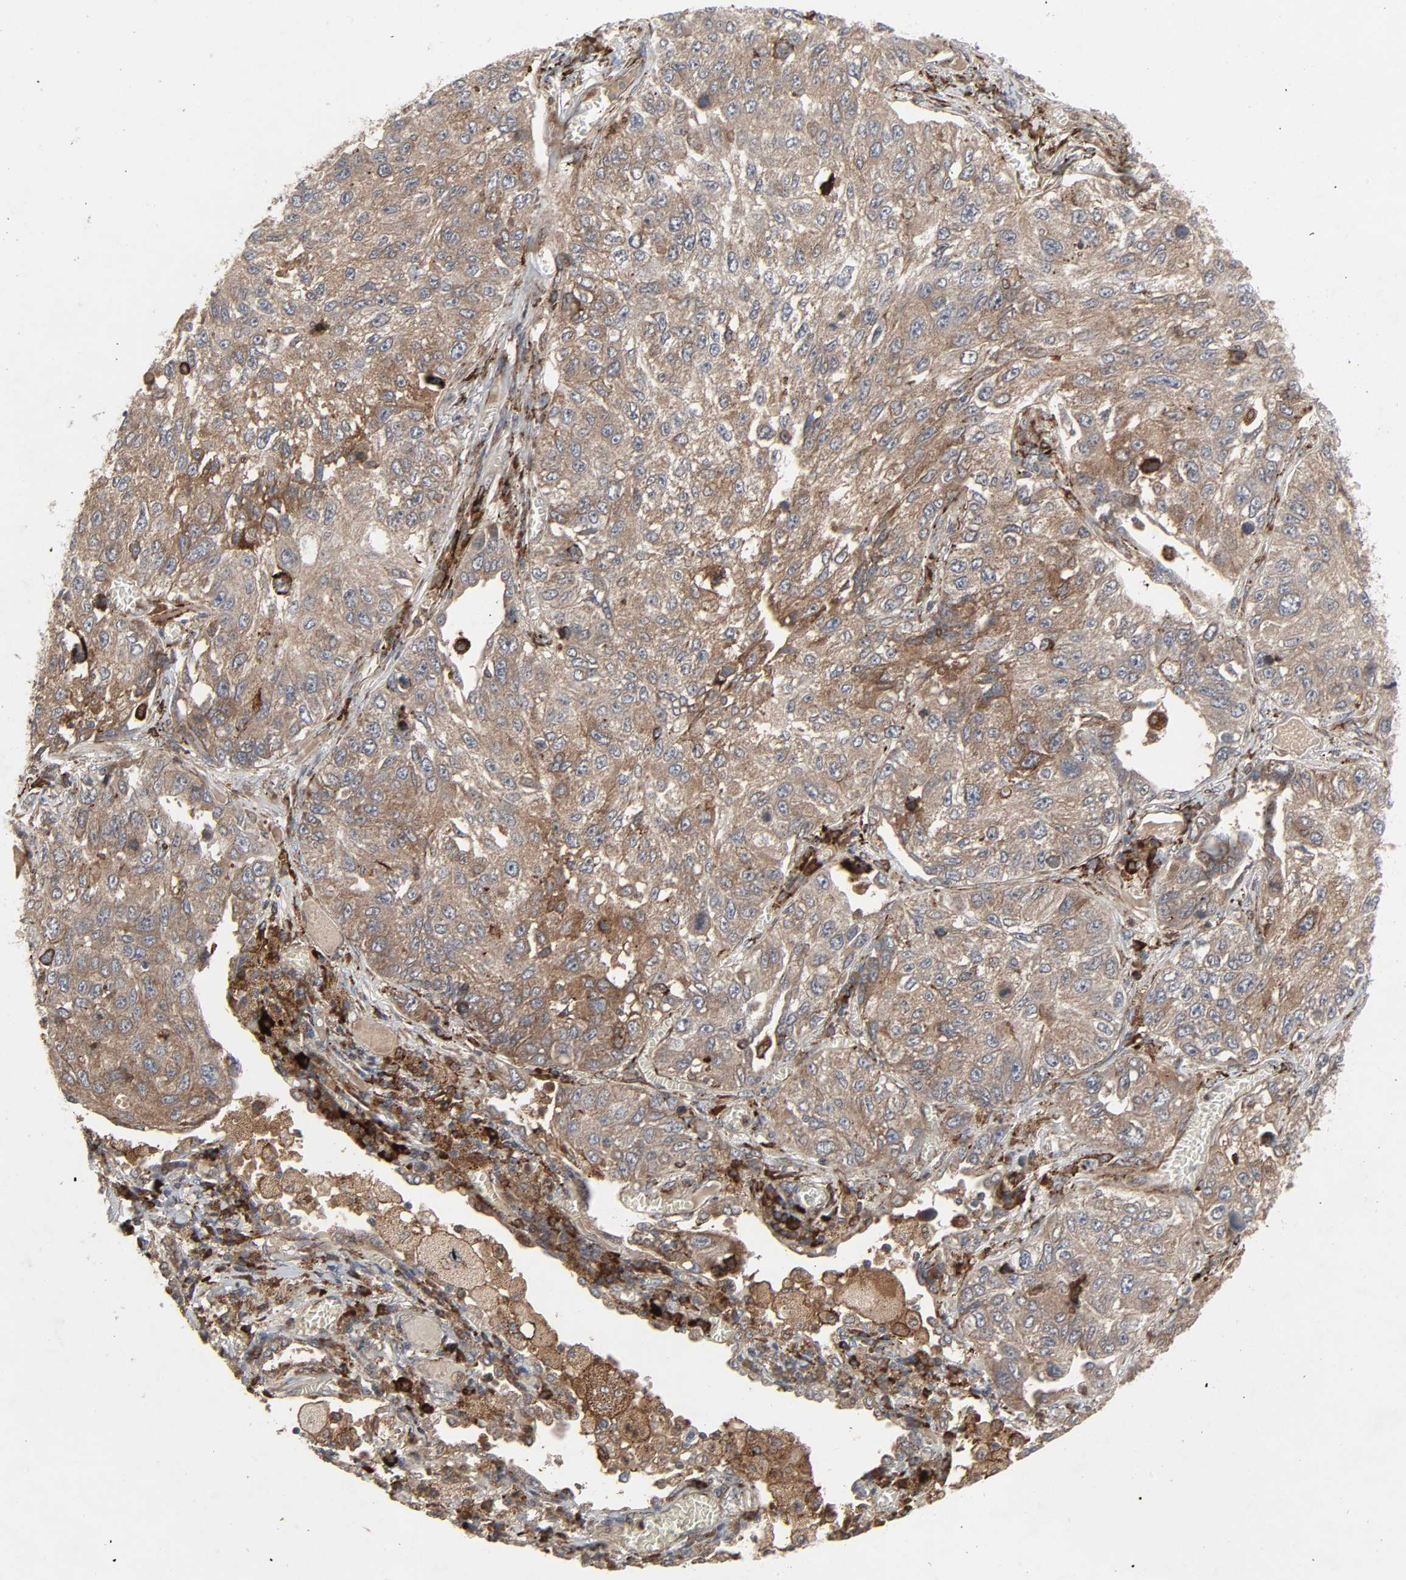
{"staining": {"intensity": "moderate", "quantity": "25%-75%", "location": "cytoplasmic/membranous"}, "tissue": "lung cancer", "cell_type": "Tumor cells", "image_type": "cancer", "snomed": [{"axis": "morphology", "description": "Squamous cell carcinoma, NOS"}, {"axis": "topography", "description": "Lung"}], "caption": "Immunohistochemistry histopathology image of neoplastic tissue: lung cancer (squamous cell carcinoma) stained using immunohistochemistry (IHC) exhibits medium levels of moderate protein expression localized specifically in the cytoplasmic/membranous of tumor cells, appearing as a cytoplasmic/membranous brown color.", "gene": "ADCY4", "patient": {"sex": "male", "age": 71}}